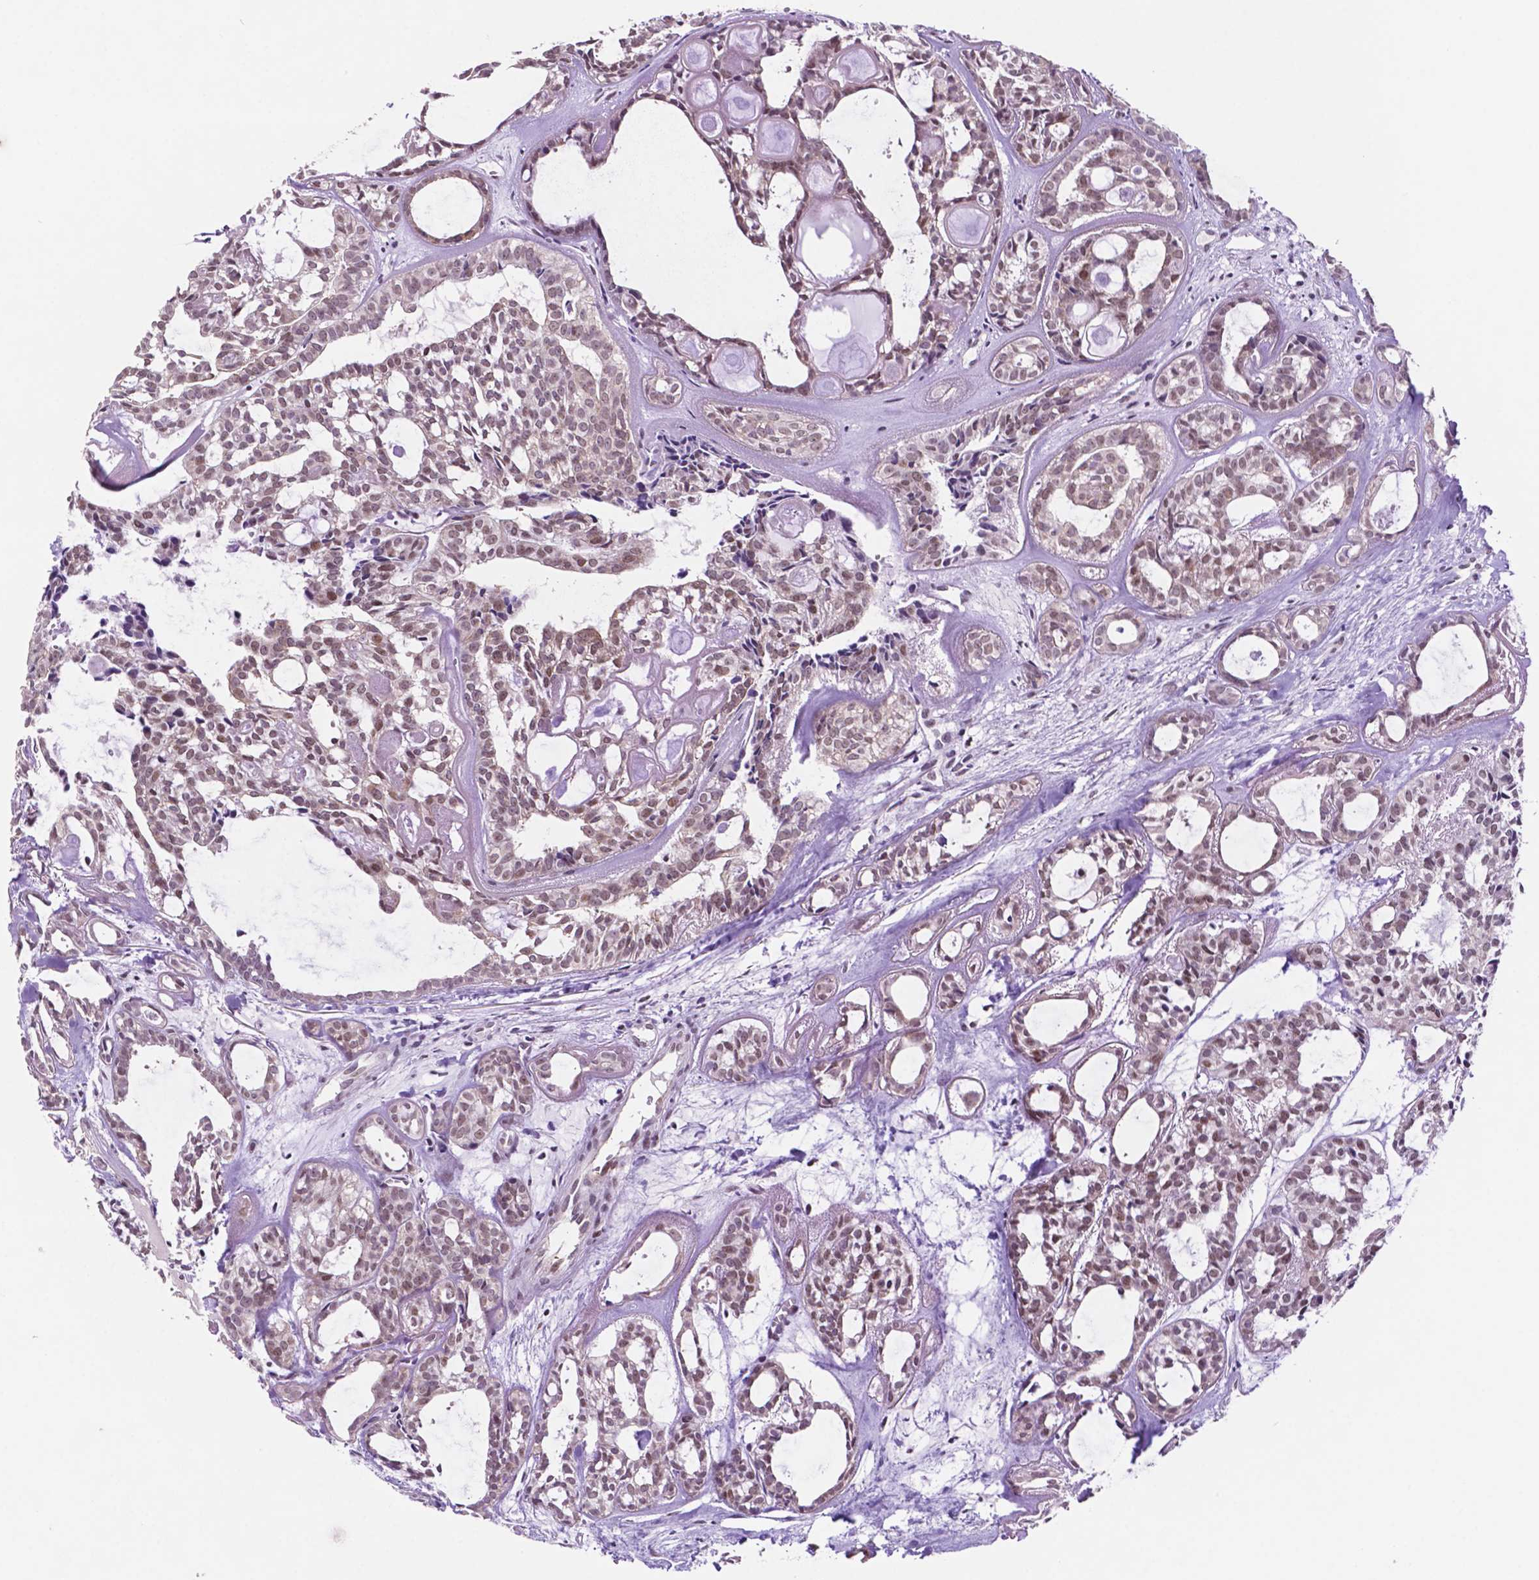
{"staining": {"intensity": "moderate", "quantity": "25%-75%", "location": "nuclear"}, "tissue": "head and neck cancer", "cell_type": "Tumor cells", "image_type": "cancer", "snomed": [{"axis": "morphology", "description": "Adenocarcinoma, NOS"}, {"axis": "topography", "description": "Head-Neck"}], "caption": "Moderate nuclear protein positivity is identified in approximately 25%-75% of tumor cells in head and neck adenocarcinoma.", "gene": "NCOR1", "patient": {"sex": "female", "age": 62}}